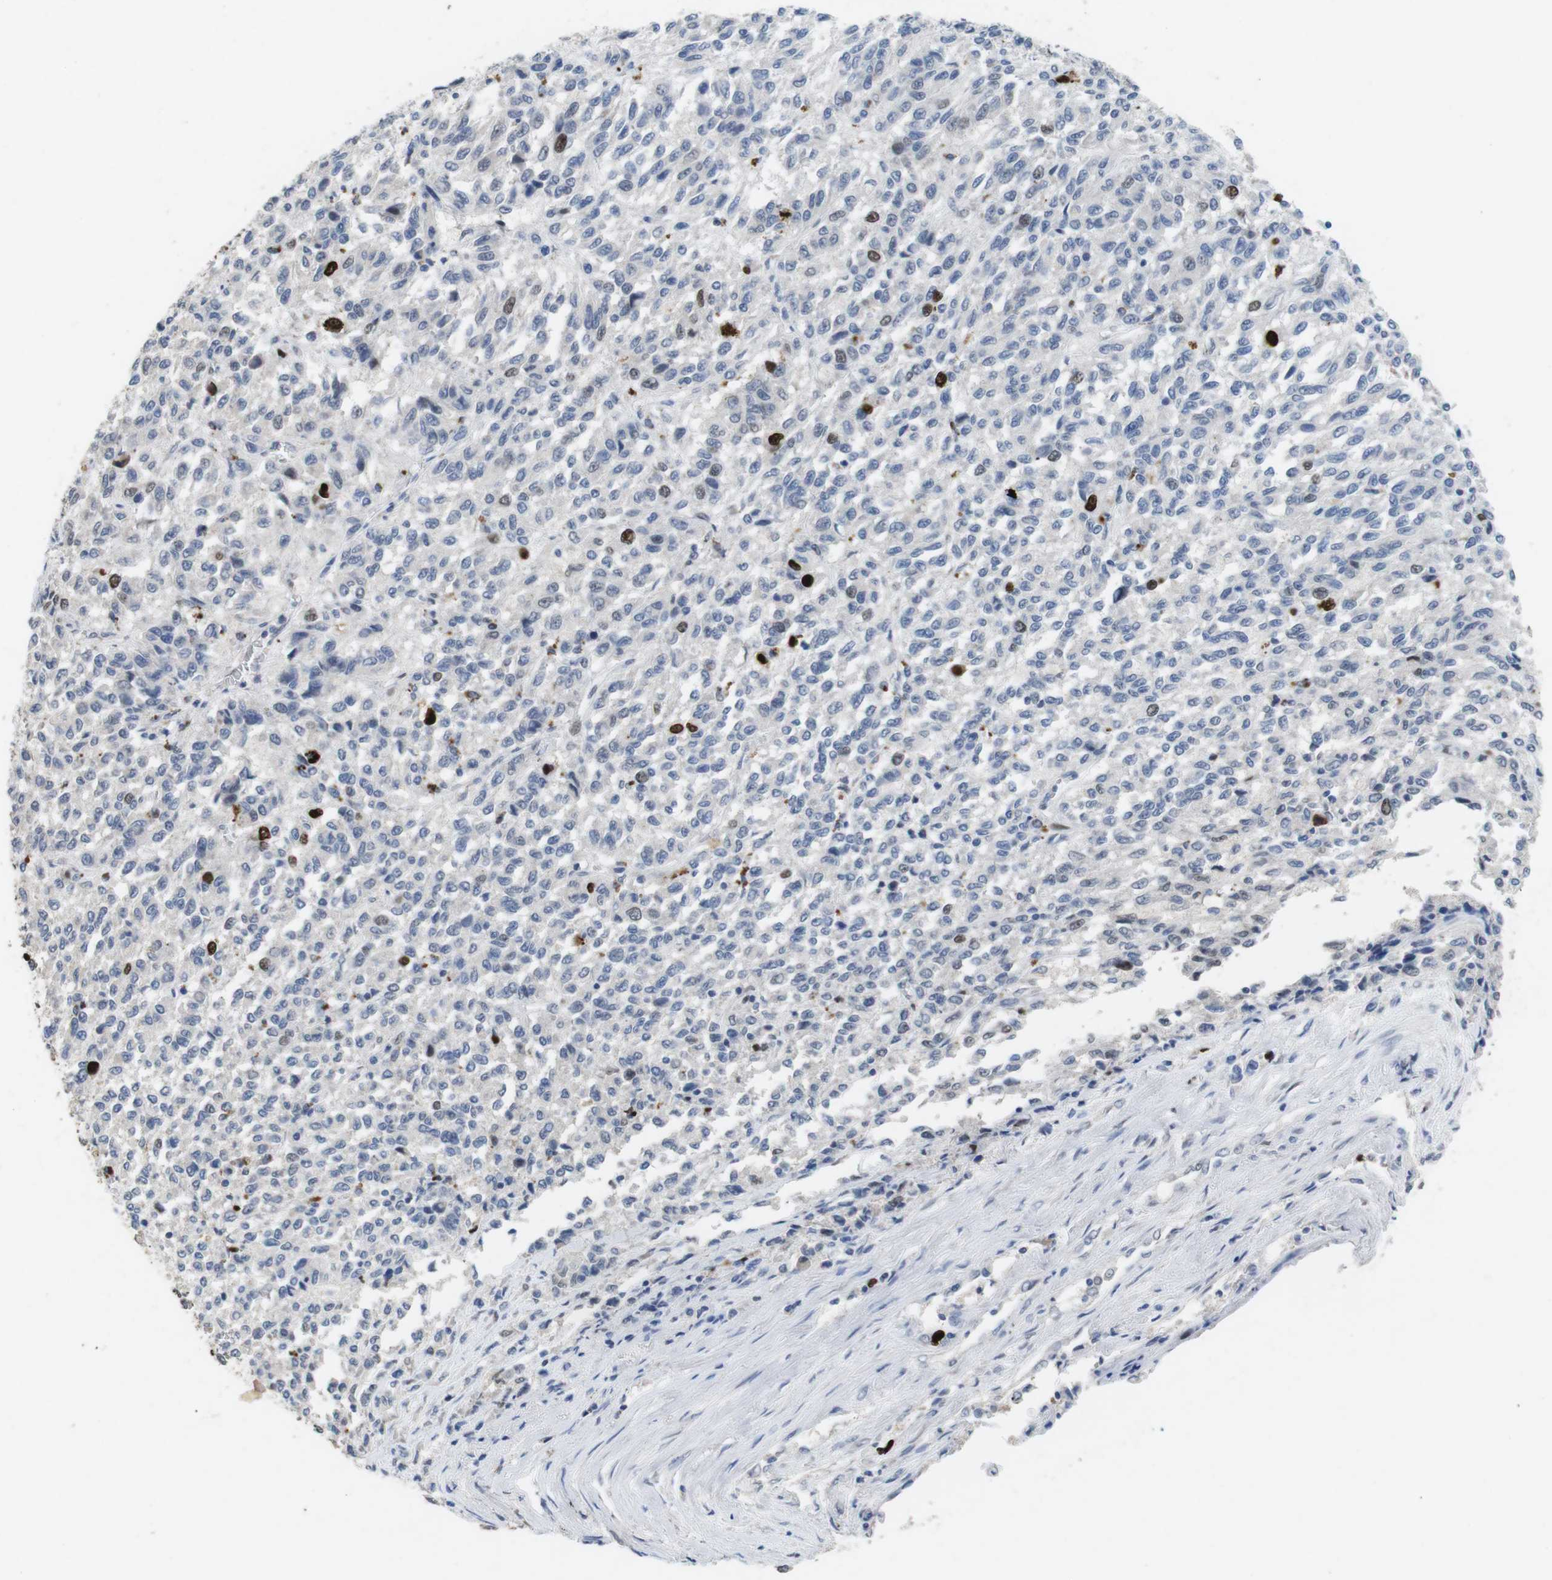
{"staining": {"intensity": "strong", "quantity": "<25%", "location": "nuclear"}, "tissue": "melanoma", "cell_type": "Tumor cells", "image_type": "cancer", "snomed": [{"axis": "morphology", "description": "Malignant melanoma, Metastatic site"}, {"axis": "topography", "description": "Lung"}], "caption": "Malignant melanoma (metastatic site) stained for a protein (brown) exhibits strong nuclear positive expression in approximately <25% of tumor cells.", "gene": "KPNA2", "patient": {"sex": "male", "age": 64}}